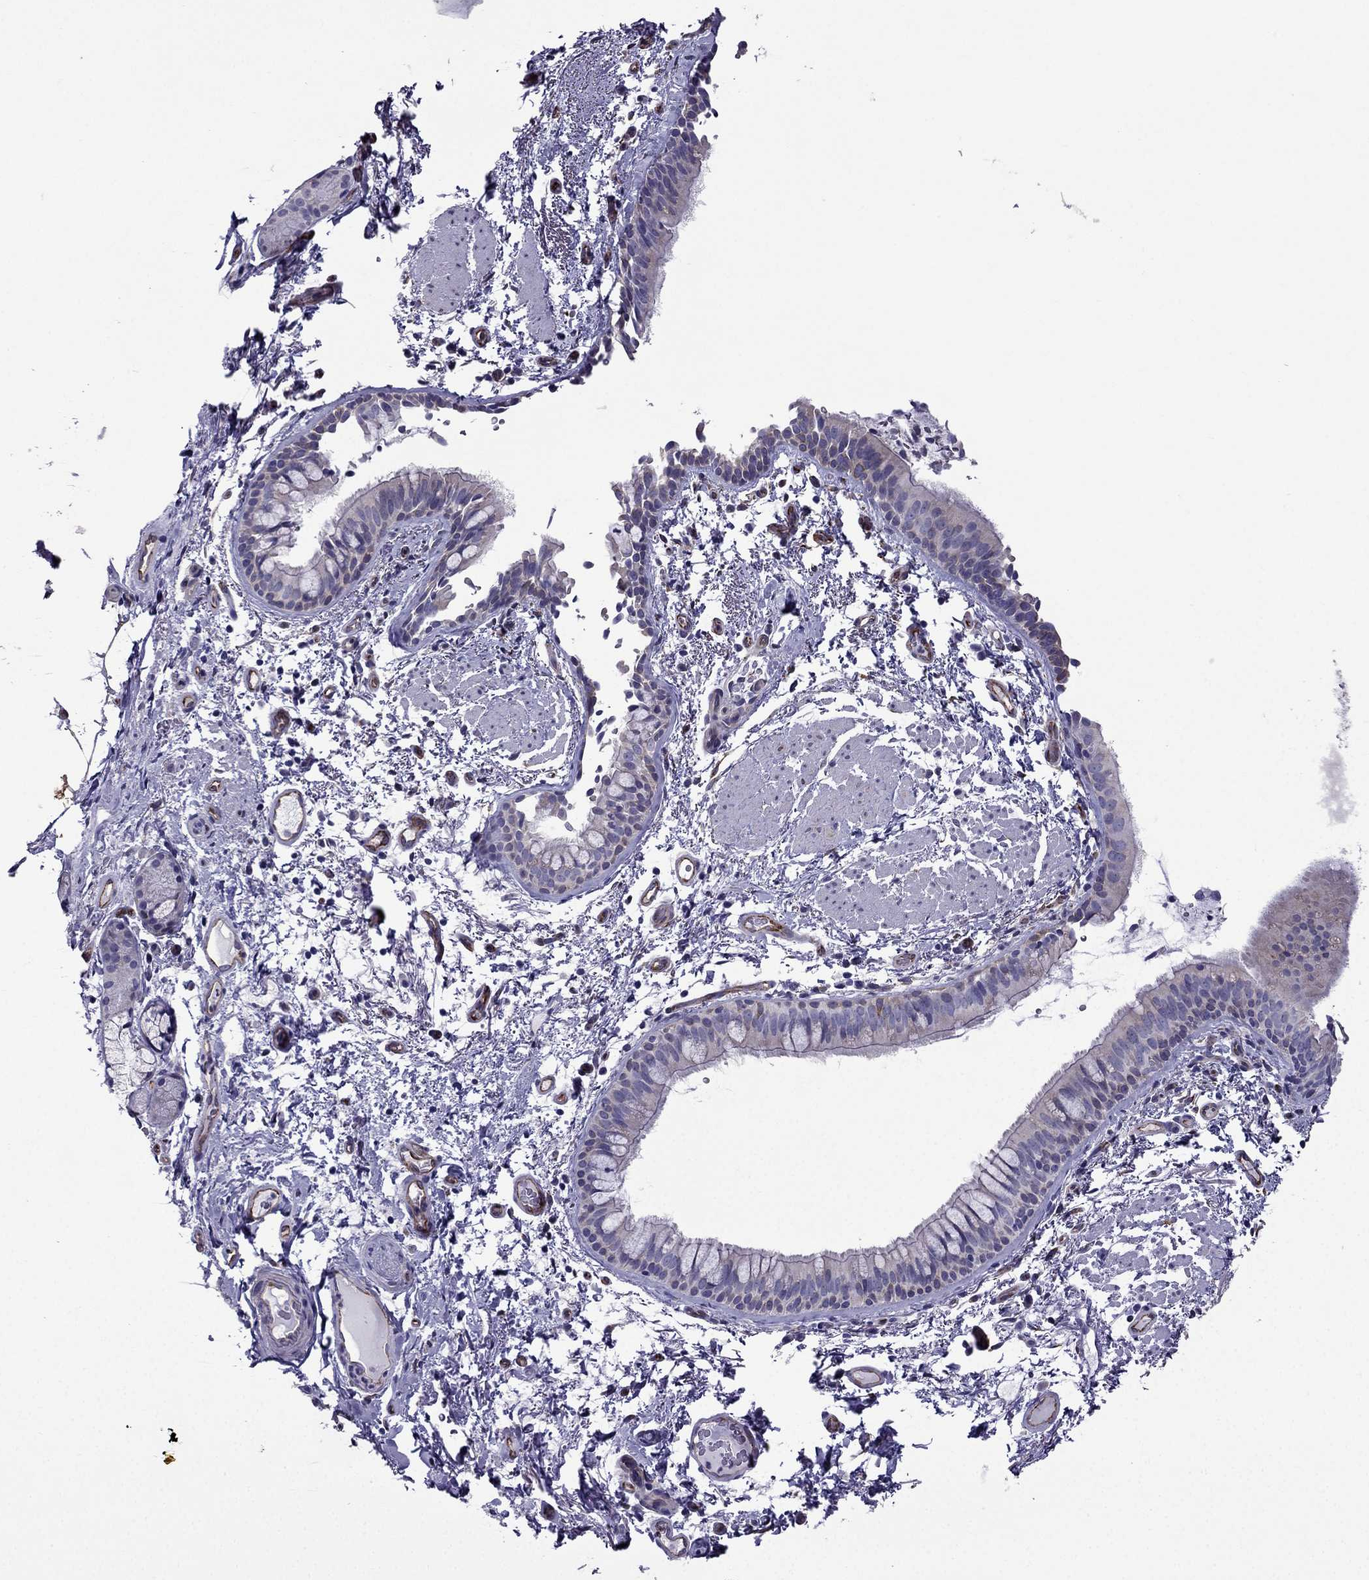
{"staining": {"intensity": "negative", "quantity": "none", "location": "none"}, "tissue": "bronchus", "cell_type": "Respiratory epithelial cells", "image_type": "normal", "snomed": [{"axis": "morphology", "description": "Normal tissue, NOS"}, {"axis": "topography", "description": "Bronchus"}], "caption": "IHC histopathology image of benign bronchus stained for a protein (brown), which reveals no expression in respiratory epithelial cells.", "gene": "IKBIP", "patient": {"sex": "female", "age": 64}}